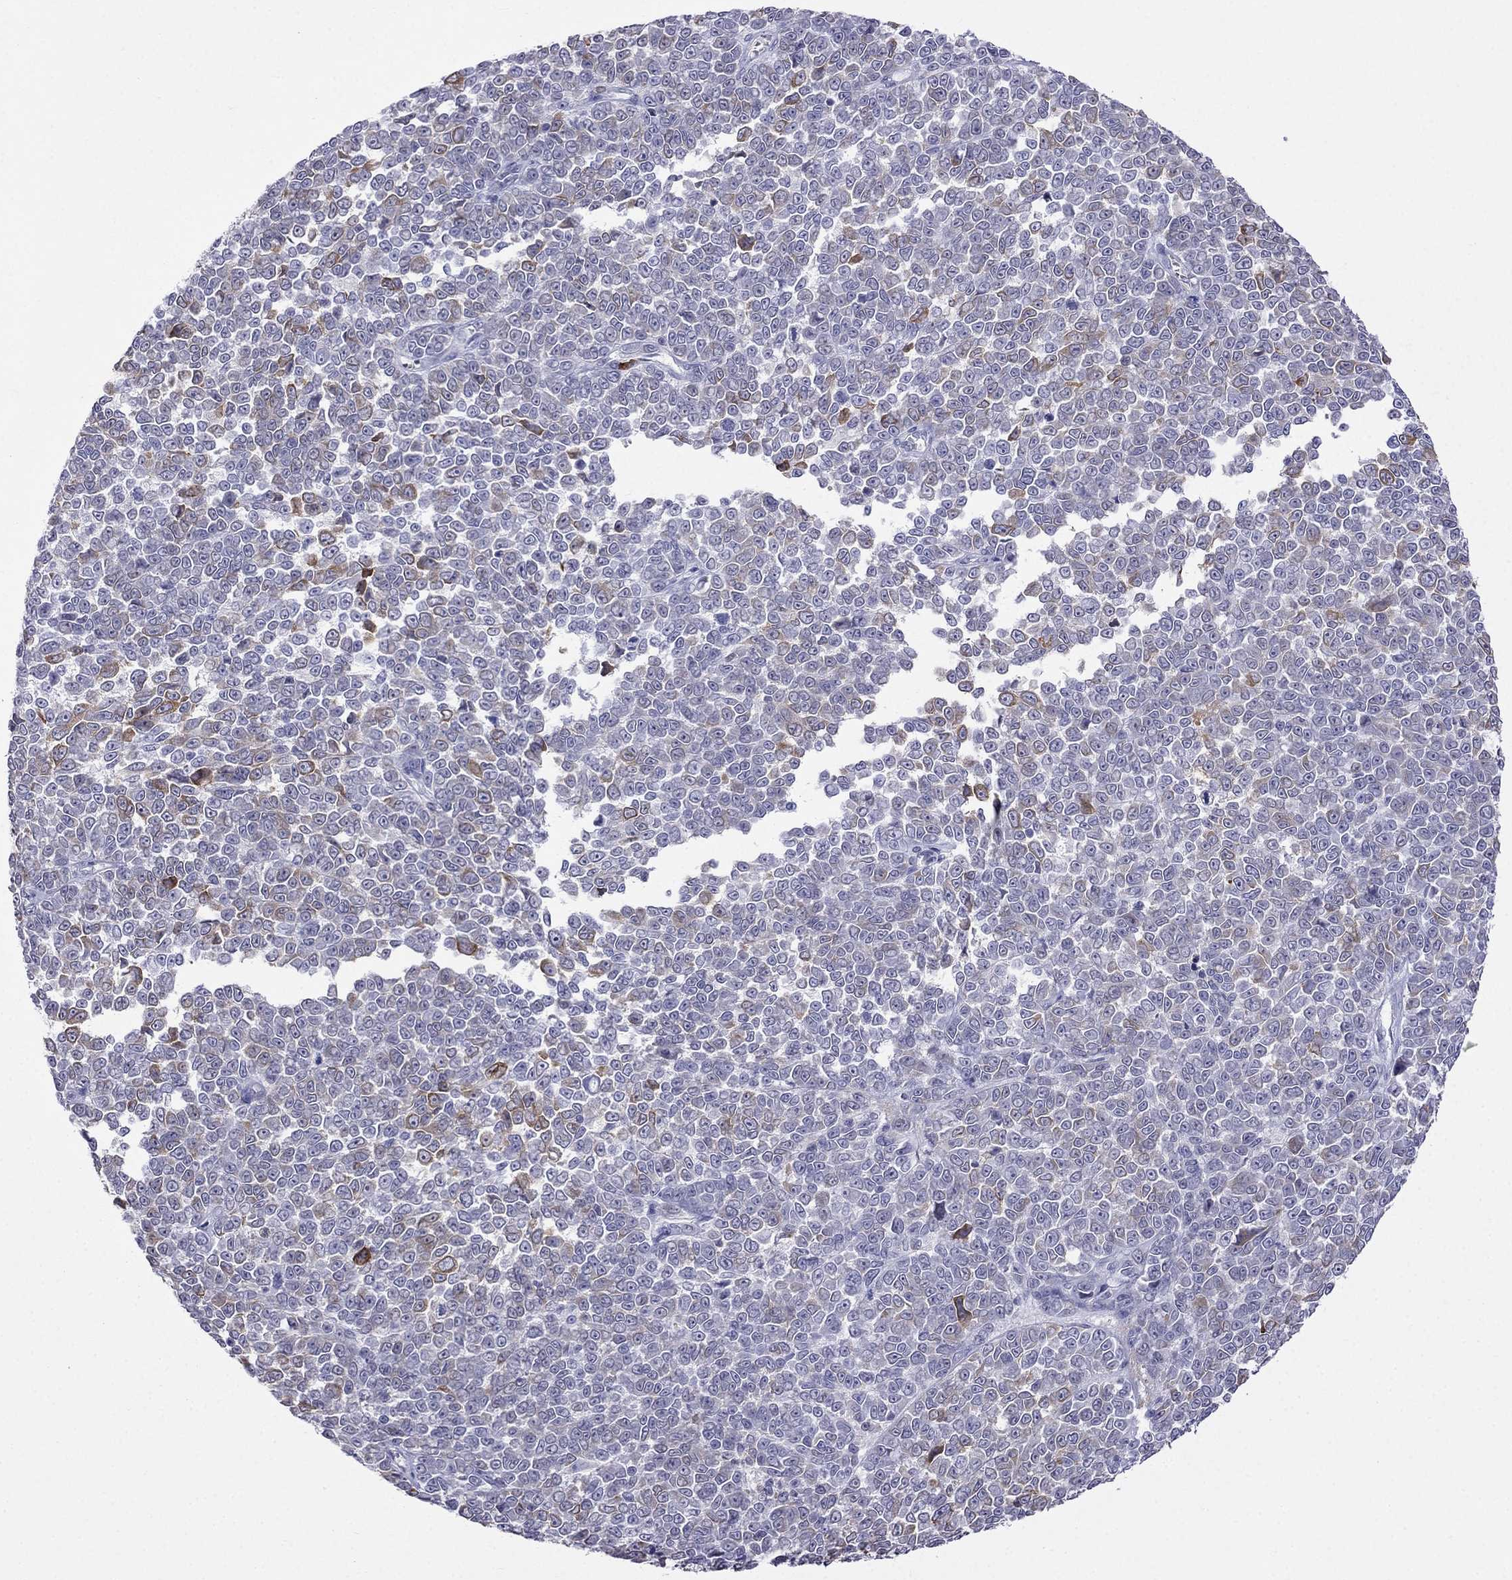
{"staining": {"intensity": "moderate", "quantity": "<25%", "location": "cytoplasmic/membranous"}, "tissue": "melanoma", "cell_type": "Tumor cells", "image_type": "cancer", "snomed": [{"axis": "morphology", "description": "Malignant melanoma, NOS"}, {"axis": "topography", "description": "Skin"}], "caption": "This histopathology image reveals immunohistochemistry (IHC) staining of melanoma, with low moderate cytoplasmic/membranous positivity in approximately <25% of tumor cells.", "gene": "MGP", "patient": {"sex": "female", "age": 95}}